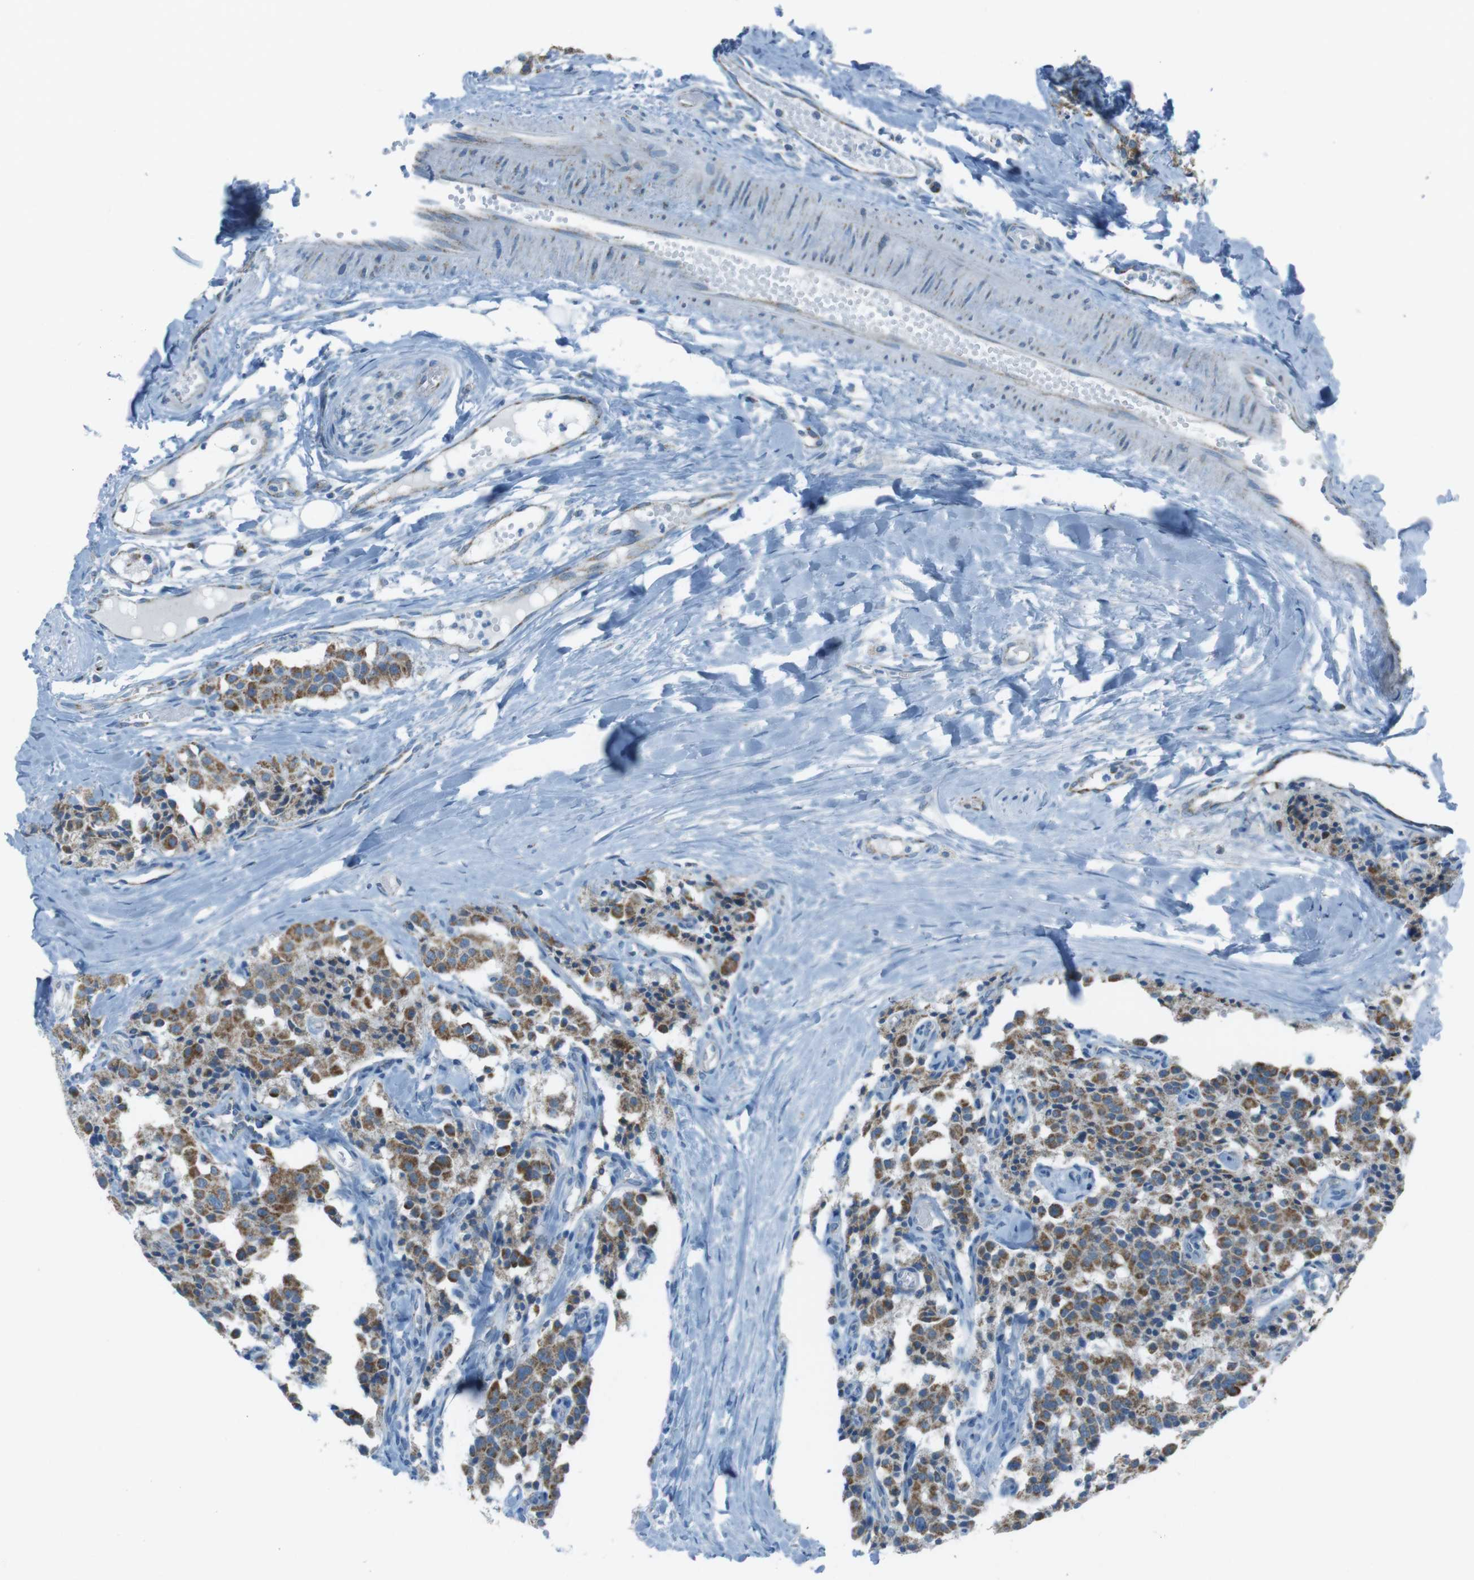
{"staining": {"intensity": "moderate", "quantity": ">75%", "location": "cytoplasmic/membranous"}, "tissue": "carcinoid", "cell_type": "Tumor cells", "image_type": "cancer", "snomed": [{"axis": "morphology", "description": "Carcinoid, malignant, NOS"}, {"axis": "topography", "description": "Lung"}], "caption": "DAB (3,3'-diaminobenzidine) immunohistochemical staining of human carcinoid (malignant) exhibits moderate cytoplasmic/membranous protein expression in approximately >75% of tumor cells.", "gene": "DNAJA3", "patient": {"sex": "male", "age": 30}}